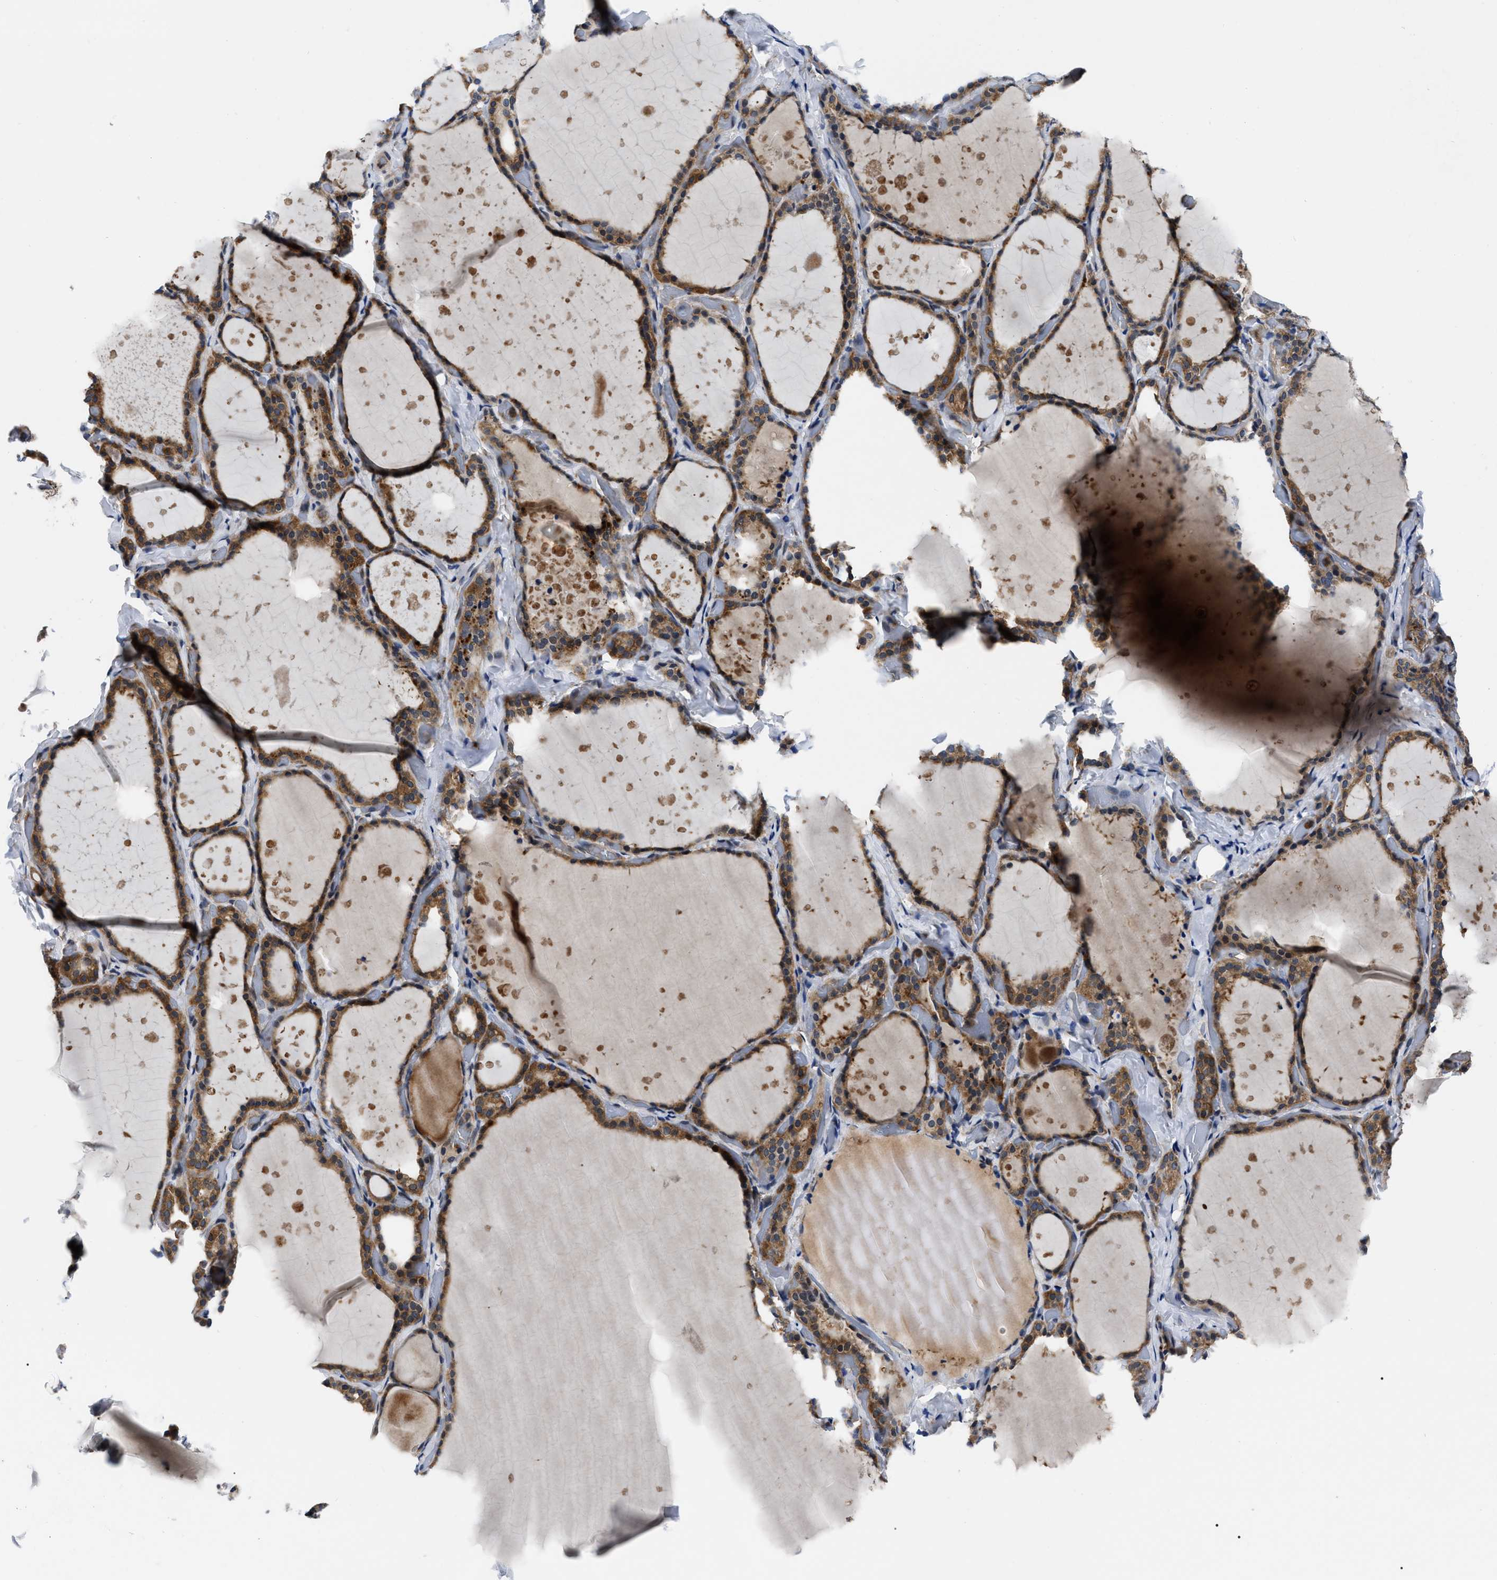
{"staining": {"intensity": "moderate", "quantity": ">75%", "location": "cytoplasmic/membranous"}, "tissue": "thyroid gland", "cell_type": "Glandular cells", "image_type": "normal", "snomed": [{"axis": "morphology", "description": "Normal tissue, NOS"}, {"axis": "topography", "description": "Thyroid gland"}], "caption": "Immunohistochemistry (DAB (3,3'-diaminobenzidine)) staining of normal human thyroid gland shows moderate cytoplasmic/membranous protein positivity in approximately >75% of glandular cells.", "gene": "GET4", "patient": {"sex": "female", "age": 44}}